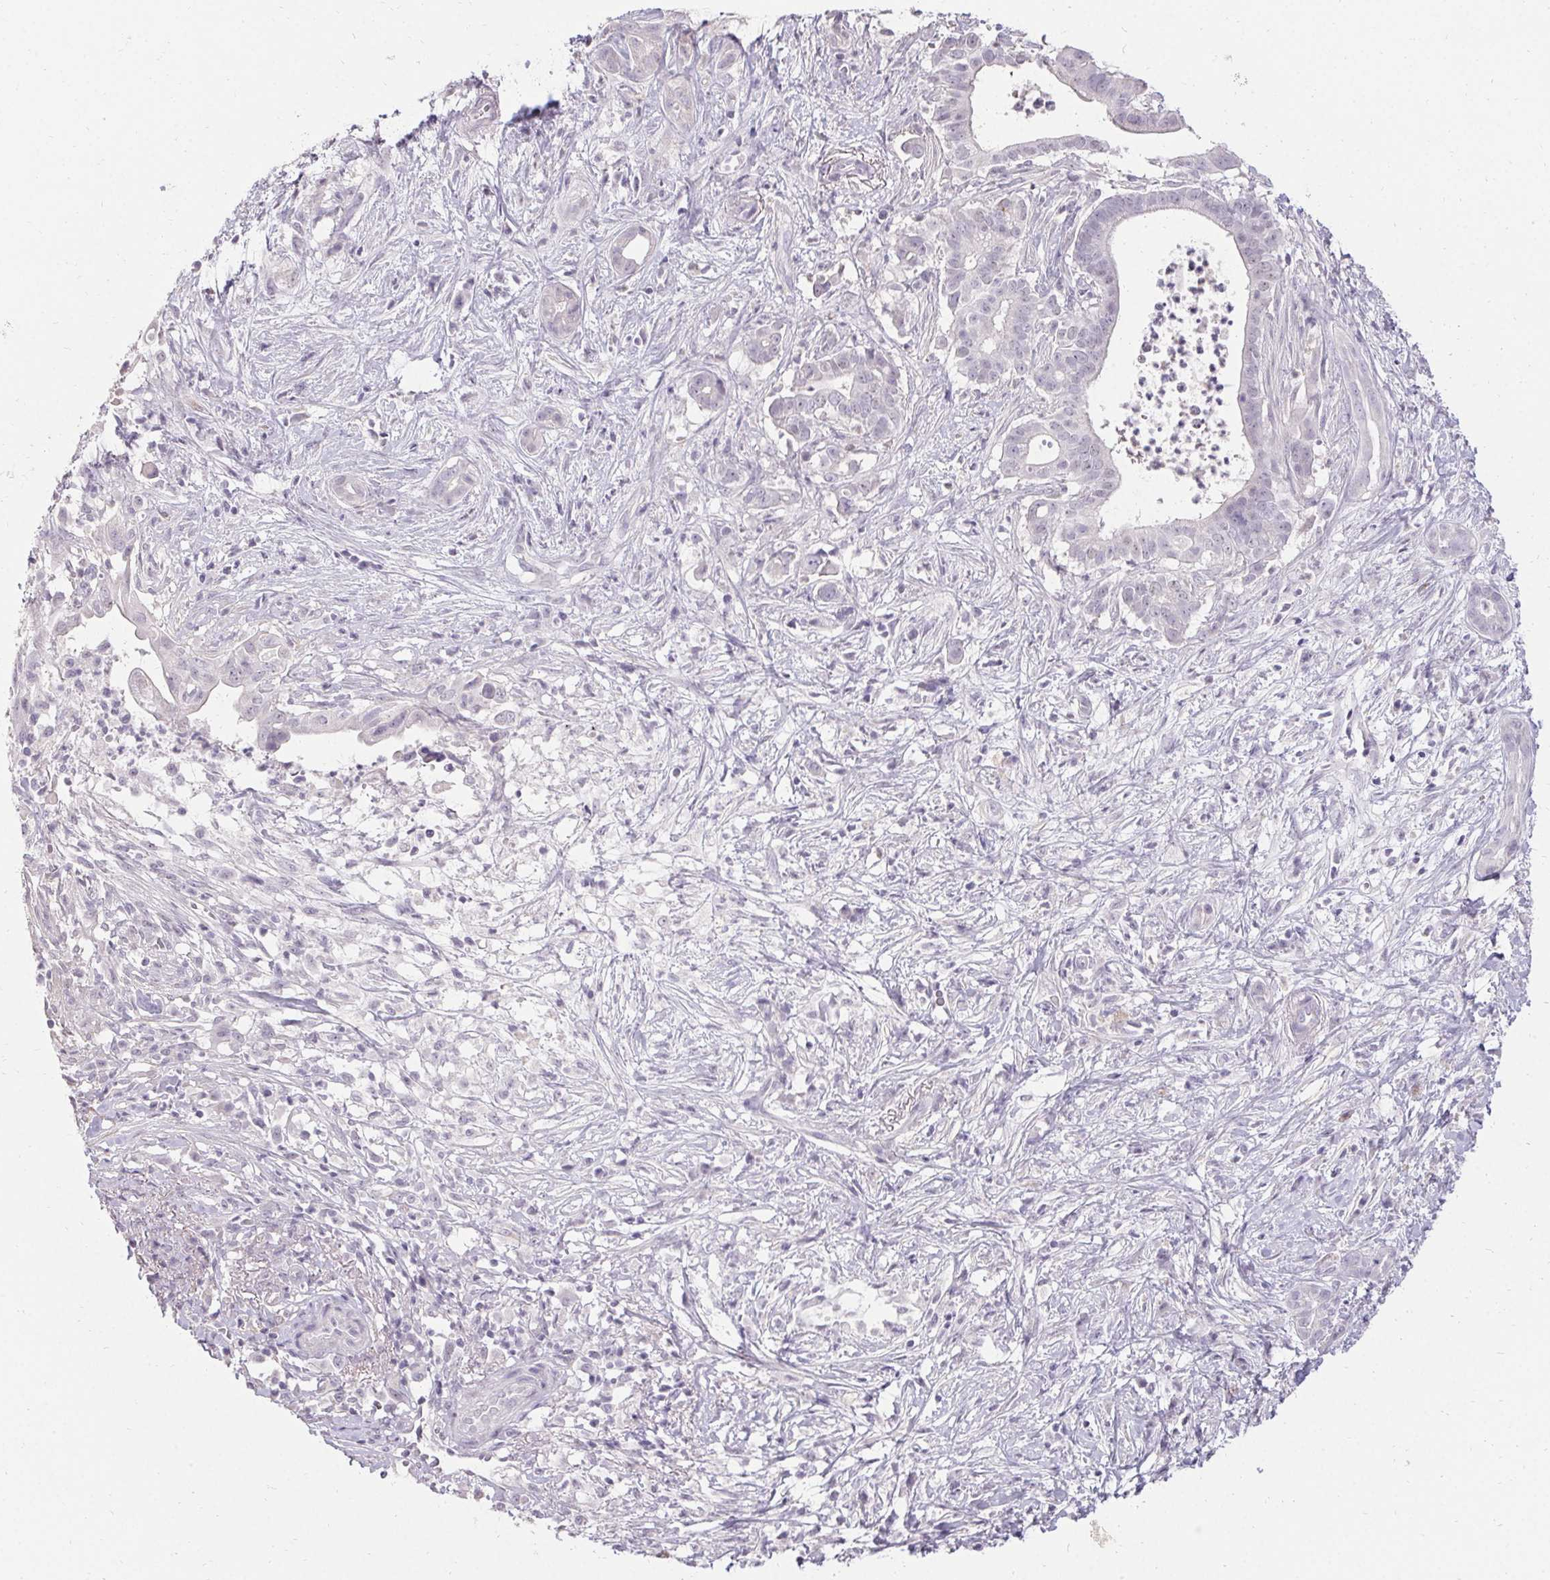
{"staining": {"intensity": "negative", "quantity": "none", "location": "none"}, "tissue": "pancreatic cancer", "cell_type": "Tumor cells", "image_type": "cancer", "snomed": [{"axis": "morphology", "description": "Adenocarcinoma, NOS"}, {"axis": "topography", "description": "Pancreas"}], "caption": "Immunohistochemistry photomicrograph of human pancreatic cancer stained for a protein (brown), which exhibits no positivity in tumor cells.", "gene": "PMEL", "patient": {"sex": "male", "age": 61}}